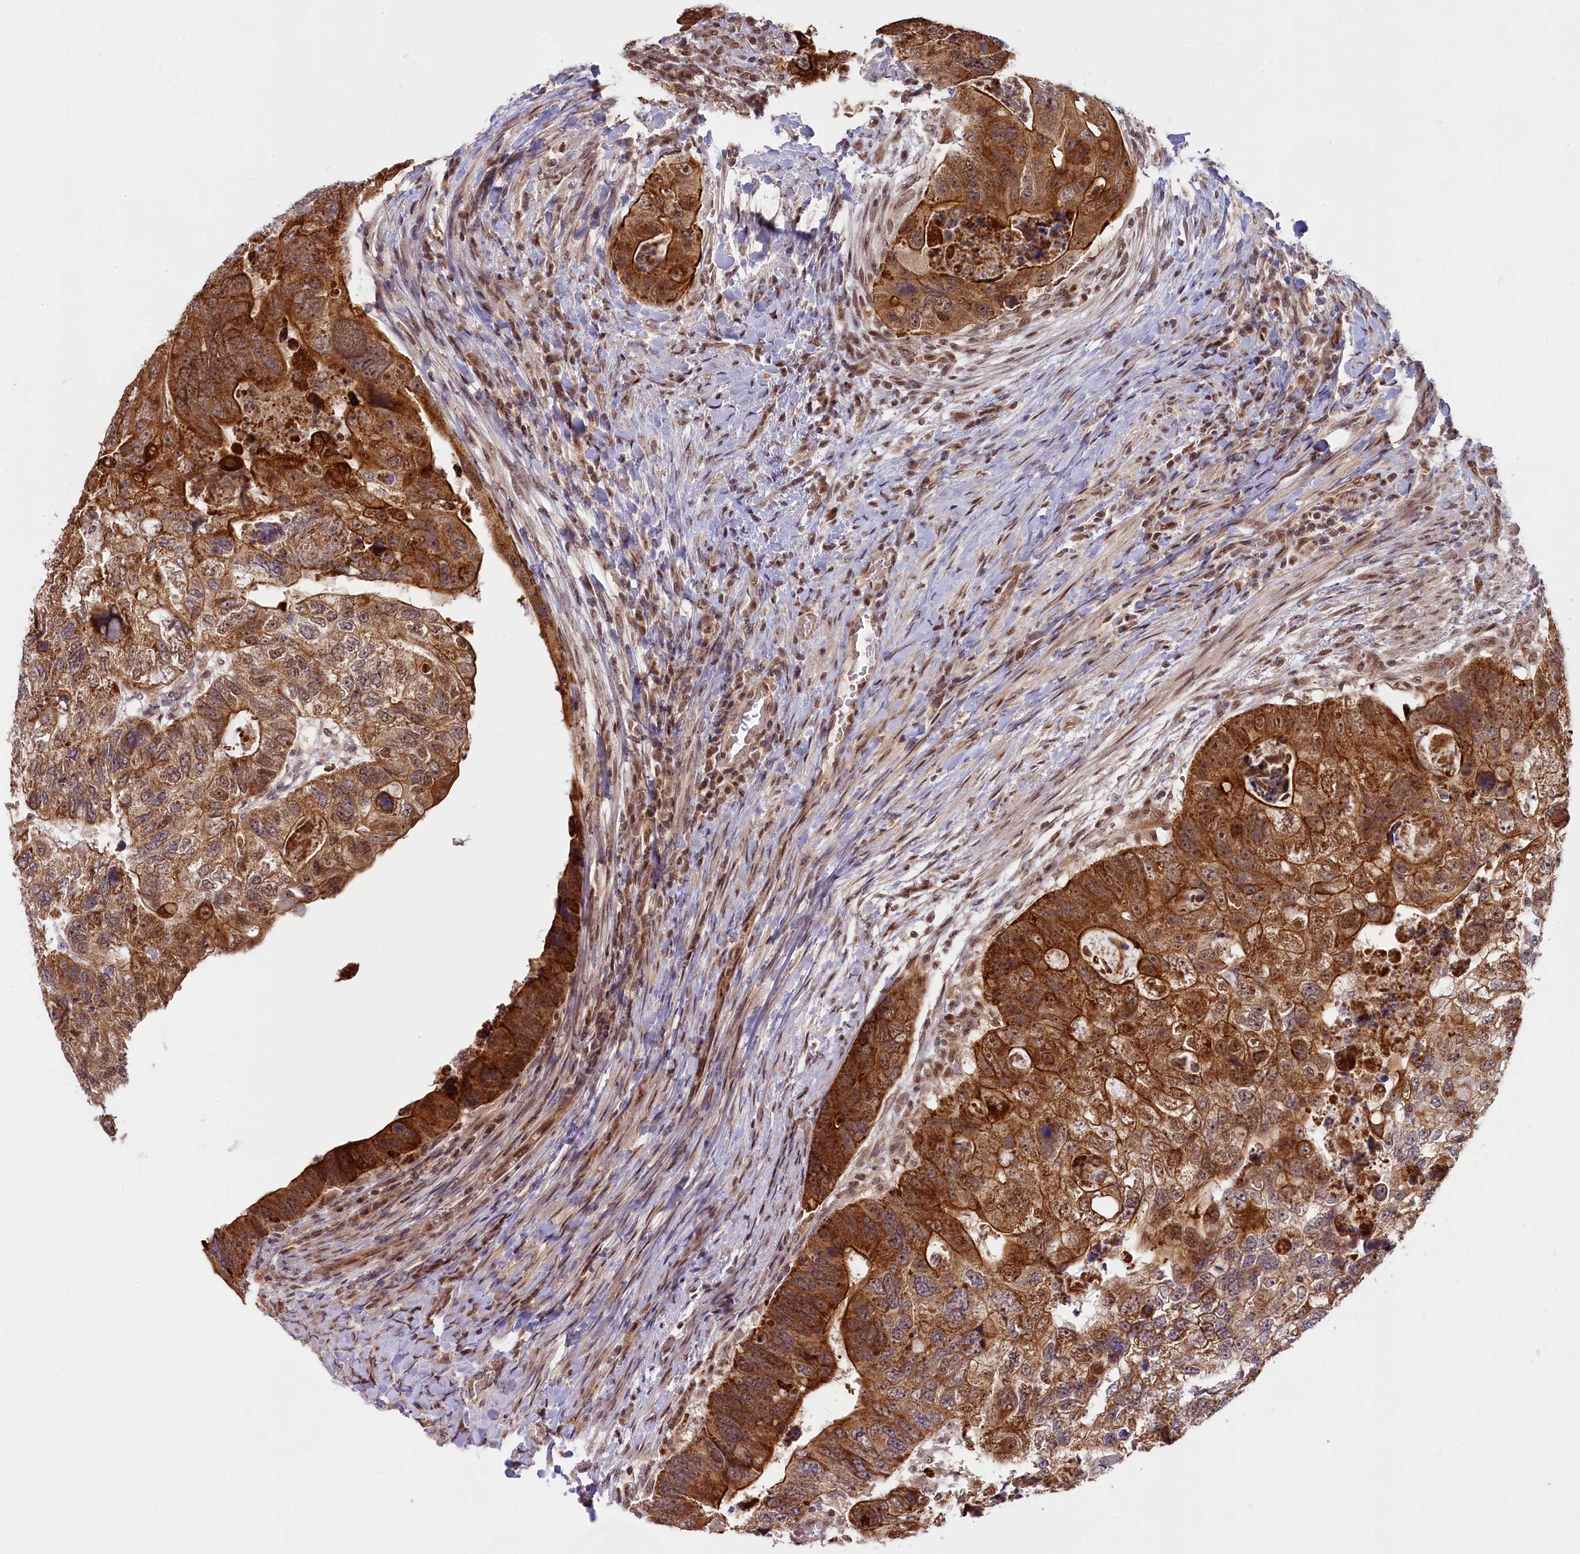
{"staining": {"intensity": "strong", "quantity": ">75%", "location": "cytoplasmic/membranous,nuclear"}, "tissue": "colorectal cancer", "cell_type": "Tumor cells", "image_type": "cancer", "snomed": [{"axis": "morphology", "description": "Adenocarcinoma, NOS"}, {"axis": "topography", "description": "Rectum"}], "caption": "Protein staining shows strong cytoplasmic/membranous and nuclear expression in about >75% of tumor cells in adenocarcinoma (colorectal). The staining was performed using DAB (3,3'-diaminobenzidine), with brown indicating positive protein expression. Nuclei are stained blue with hematoxylin.", "gene": "CARD8", "patient": {"sex": "male", "age": 59}}